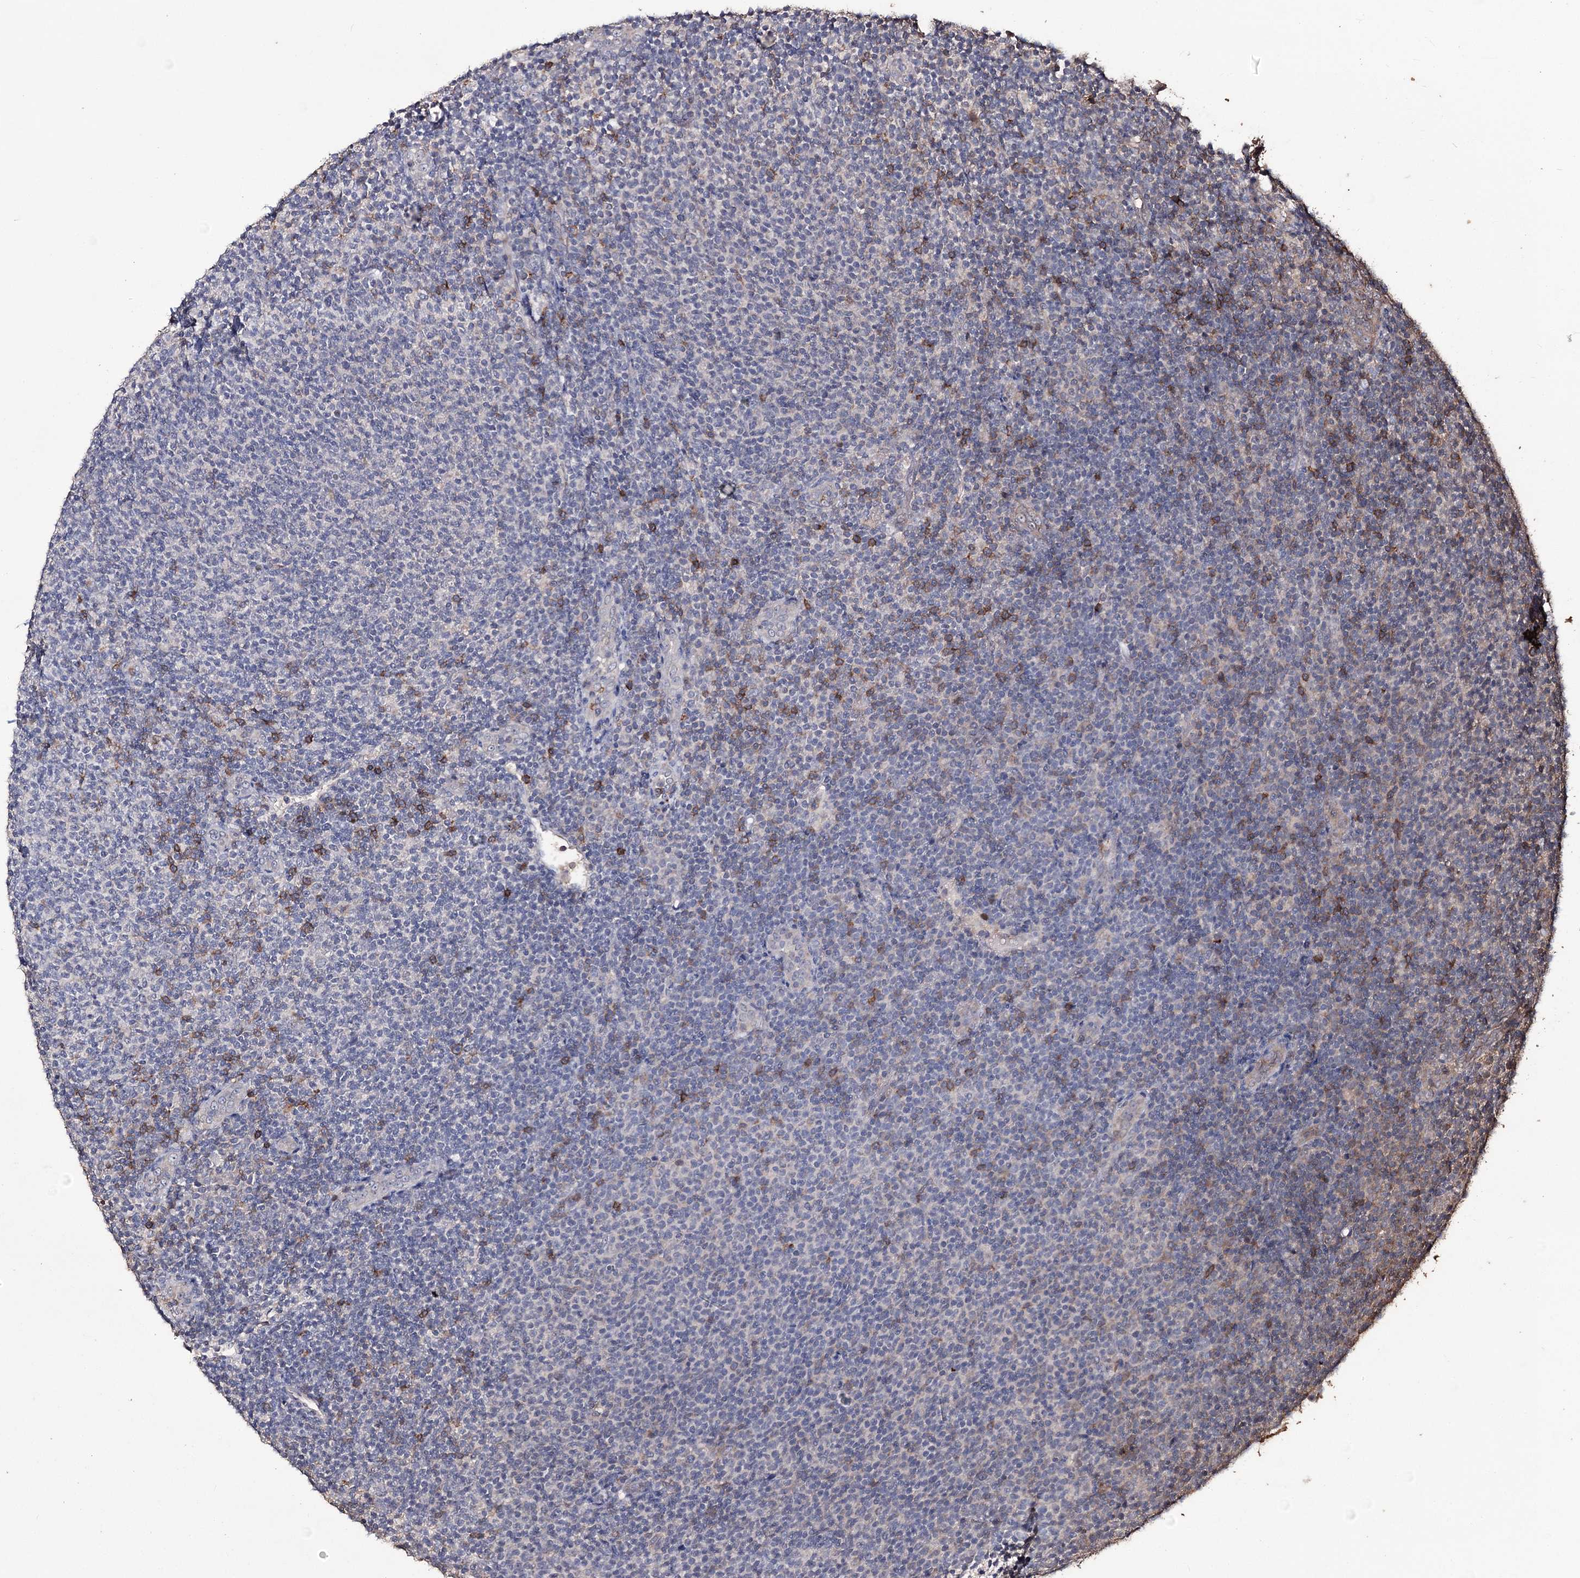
{"staining": {"intensity": "negative", "quantity": "none", "location": "none"}, "tissue": "lymphoma", "cell_type": "Tumor cells", "image_type": "cancer", "snomed": [{"axis": "morphology", "description": "Malignant lymphoma, non-Hodgkin's type, Low grade"}, {"axis": "topography", "description": "Lymph node"}], "caption": "Malignant lymphoma, non-Hodgkin's type (low-grade) was stained to show a protein in brown. There is no significant positivity in tumor cells.", "gene": "ZNF662", "patient": {"sex": "male", "age": 66}}